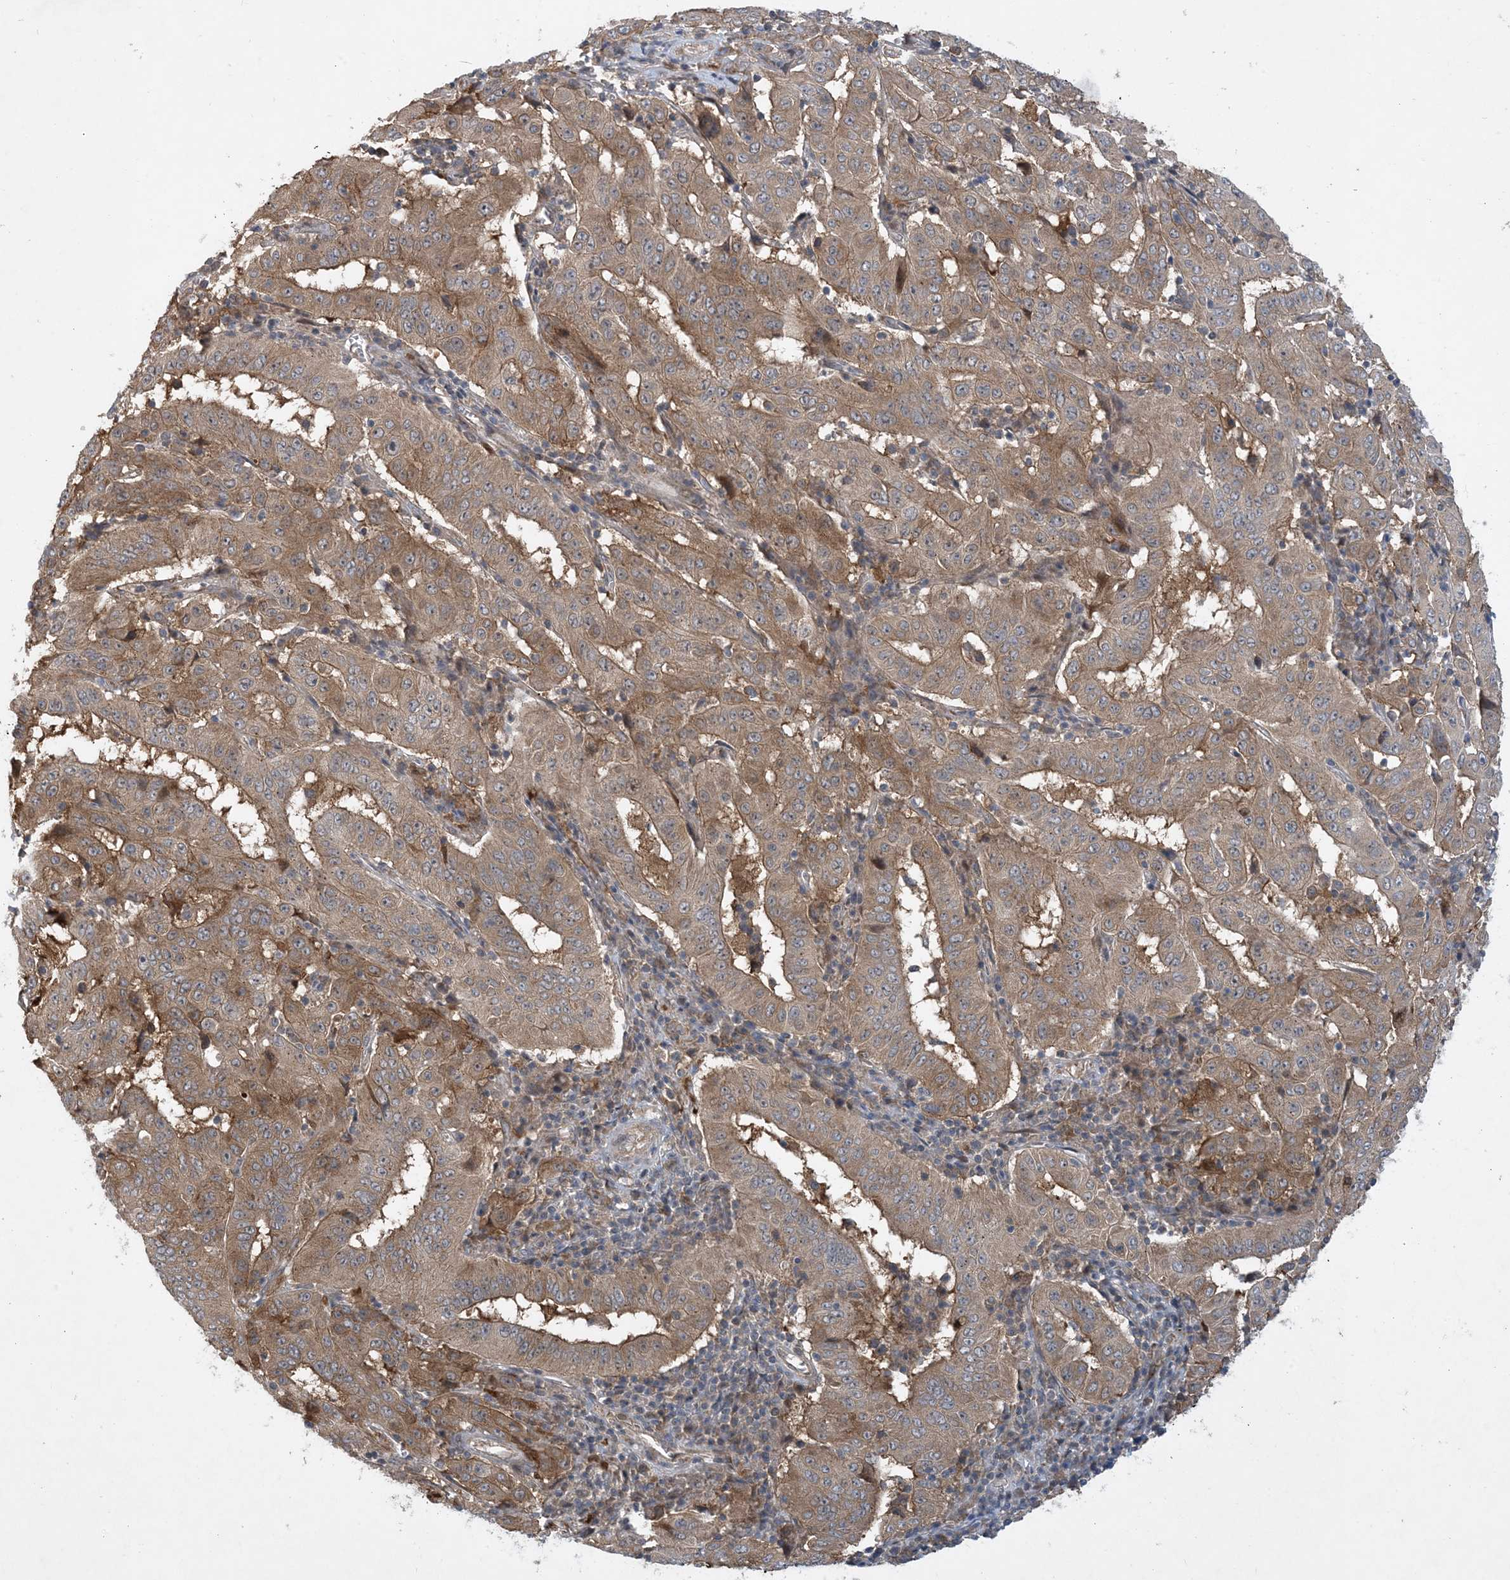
{"staining": {"intensity": "moderate", "quantity": ">75%", "location": "cytoplasmic/membranous"}, "tissue": "pancreatic cancer", "cell_type": "Tumor cells", "image_type": "cancer", "snomed": [{"axis": "morphology", "description": "Adenocarcinoma, NOS"}, {"axis": "topography", "description": "Pancreas"}], "caption": "Immunohistochemical staining of pancreatic cancer (adenocarcinoma) displays moderate cytoplasmic/membranous protein expression in approximately >75% of tumor cells.", "gene": "TINAG", "patient": {"sex": "male", "age": 63}}